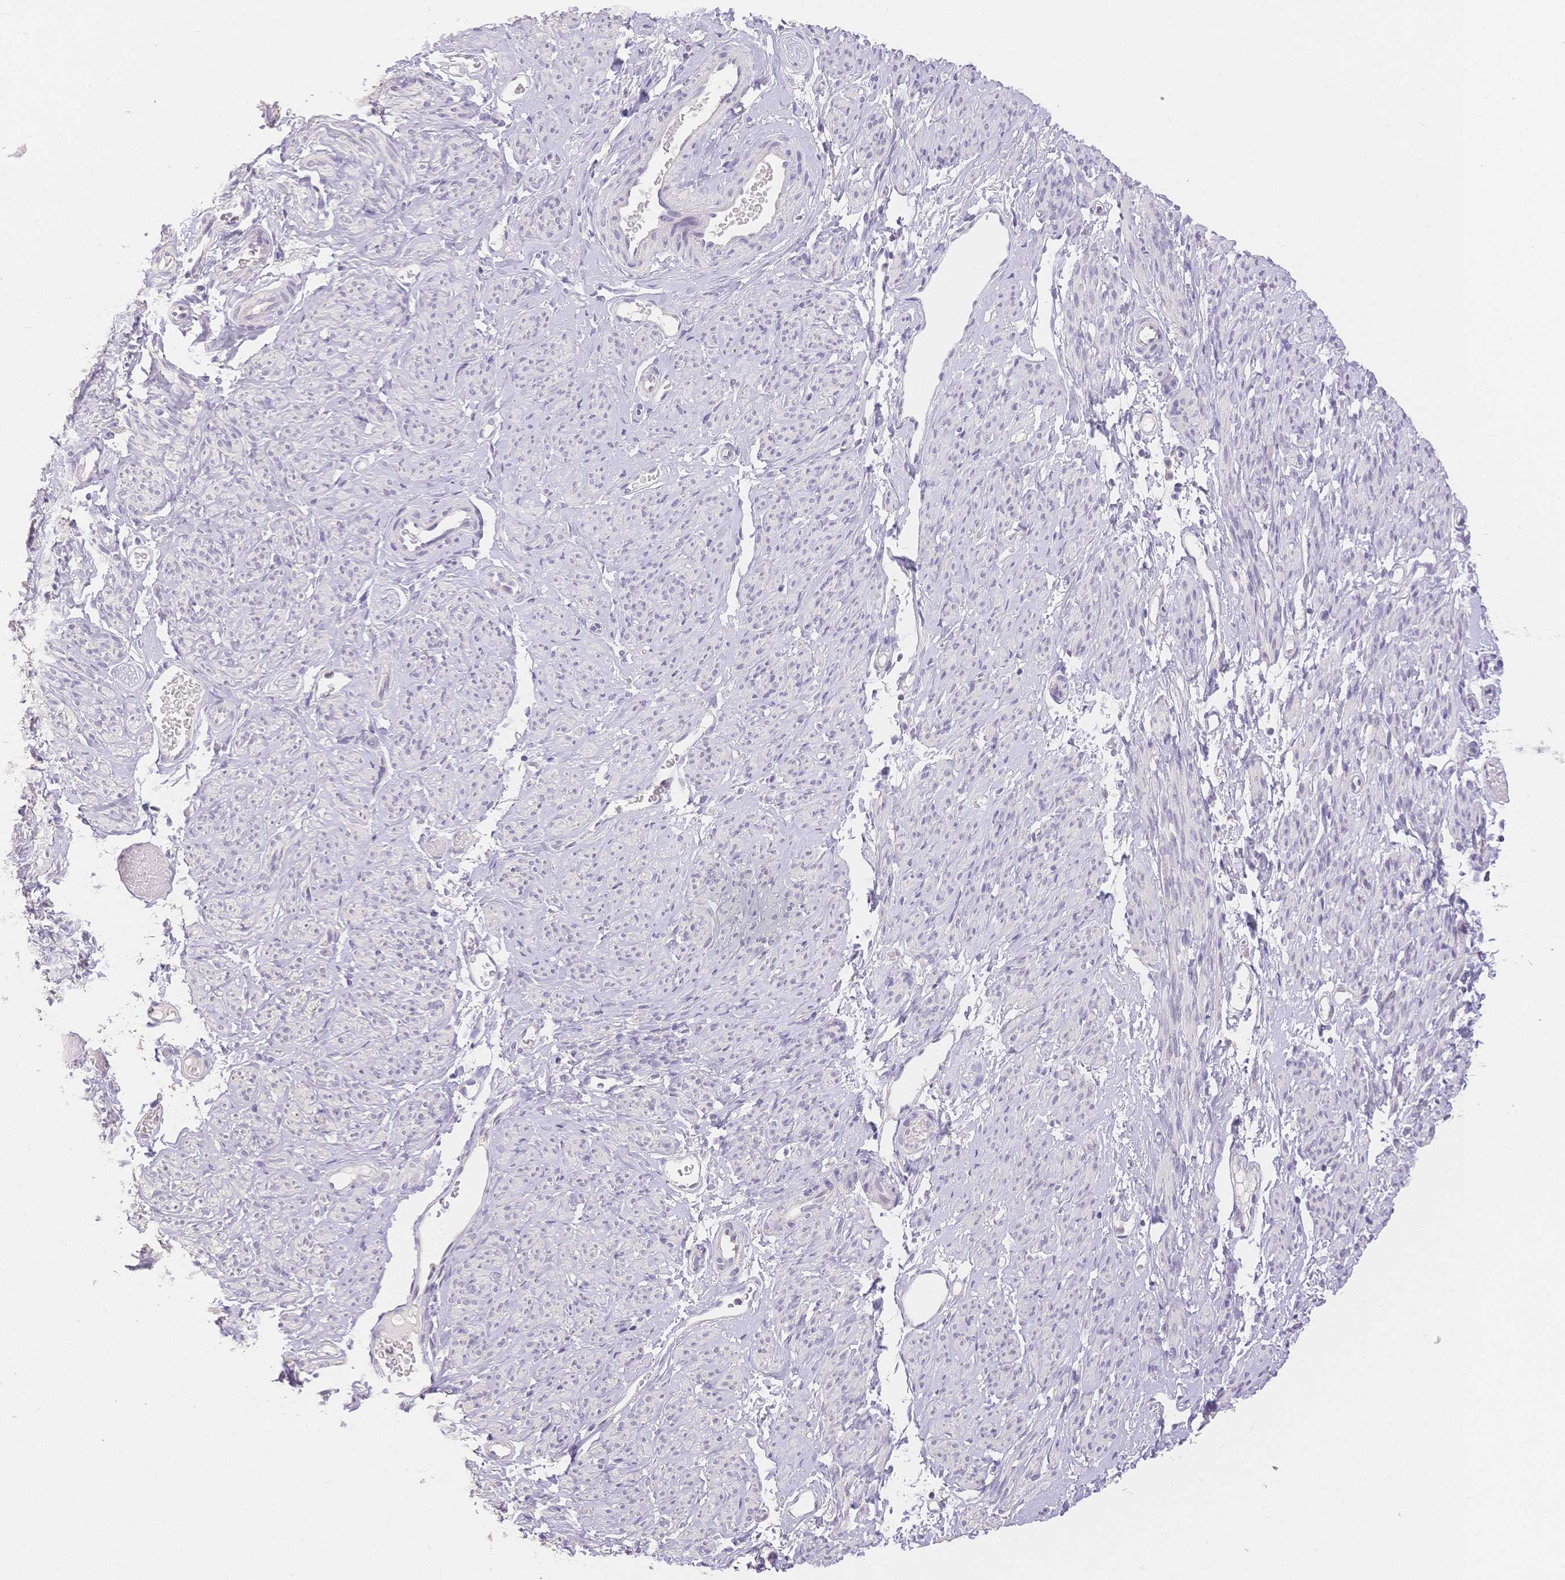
{"staining": {"intensity": "negative", "quantity": "none", "location": "none"}, "tissue": "smooth muscle", "cell_type": "Smooth muscle cells", "image_type": "normal", "snomed": [{"axis": "morphology", "description": "Normal tissue, NOS"}, {"axis": "topography", "description": "Smooth muscle"}], "caption": "Immunohistochemistry of normal human smooth muscle shows no positivity in smooth muscle cells. (Immunohistochemistry (ihc), brightfield microscopy, high magnification).", "gene": "SUV39H2", "patient": {"sex": "female", "age": 65}}